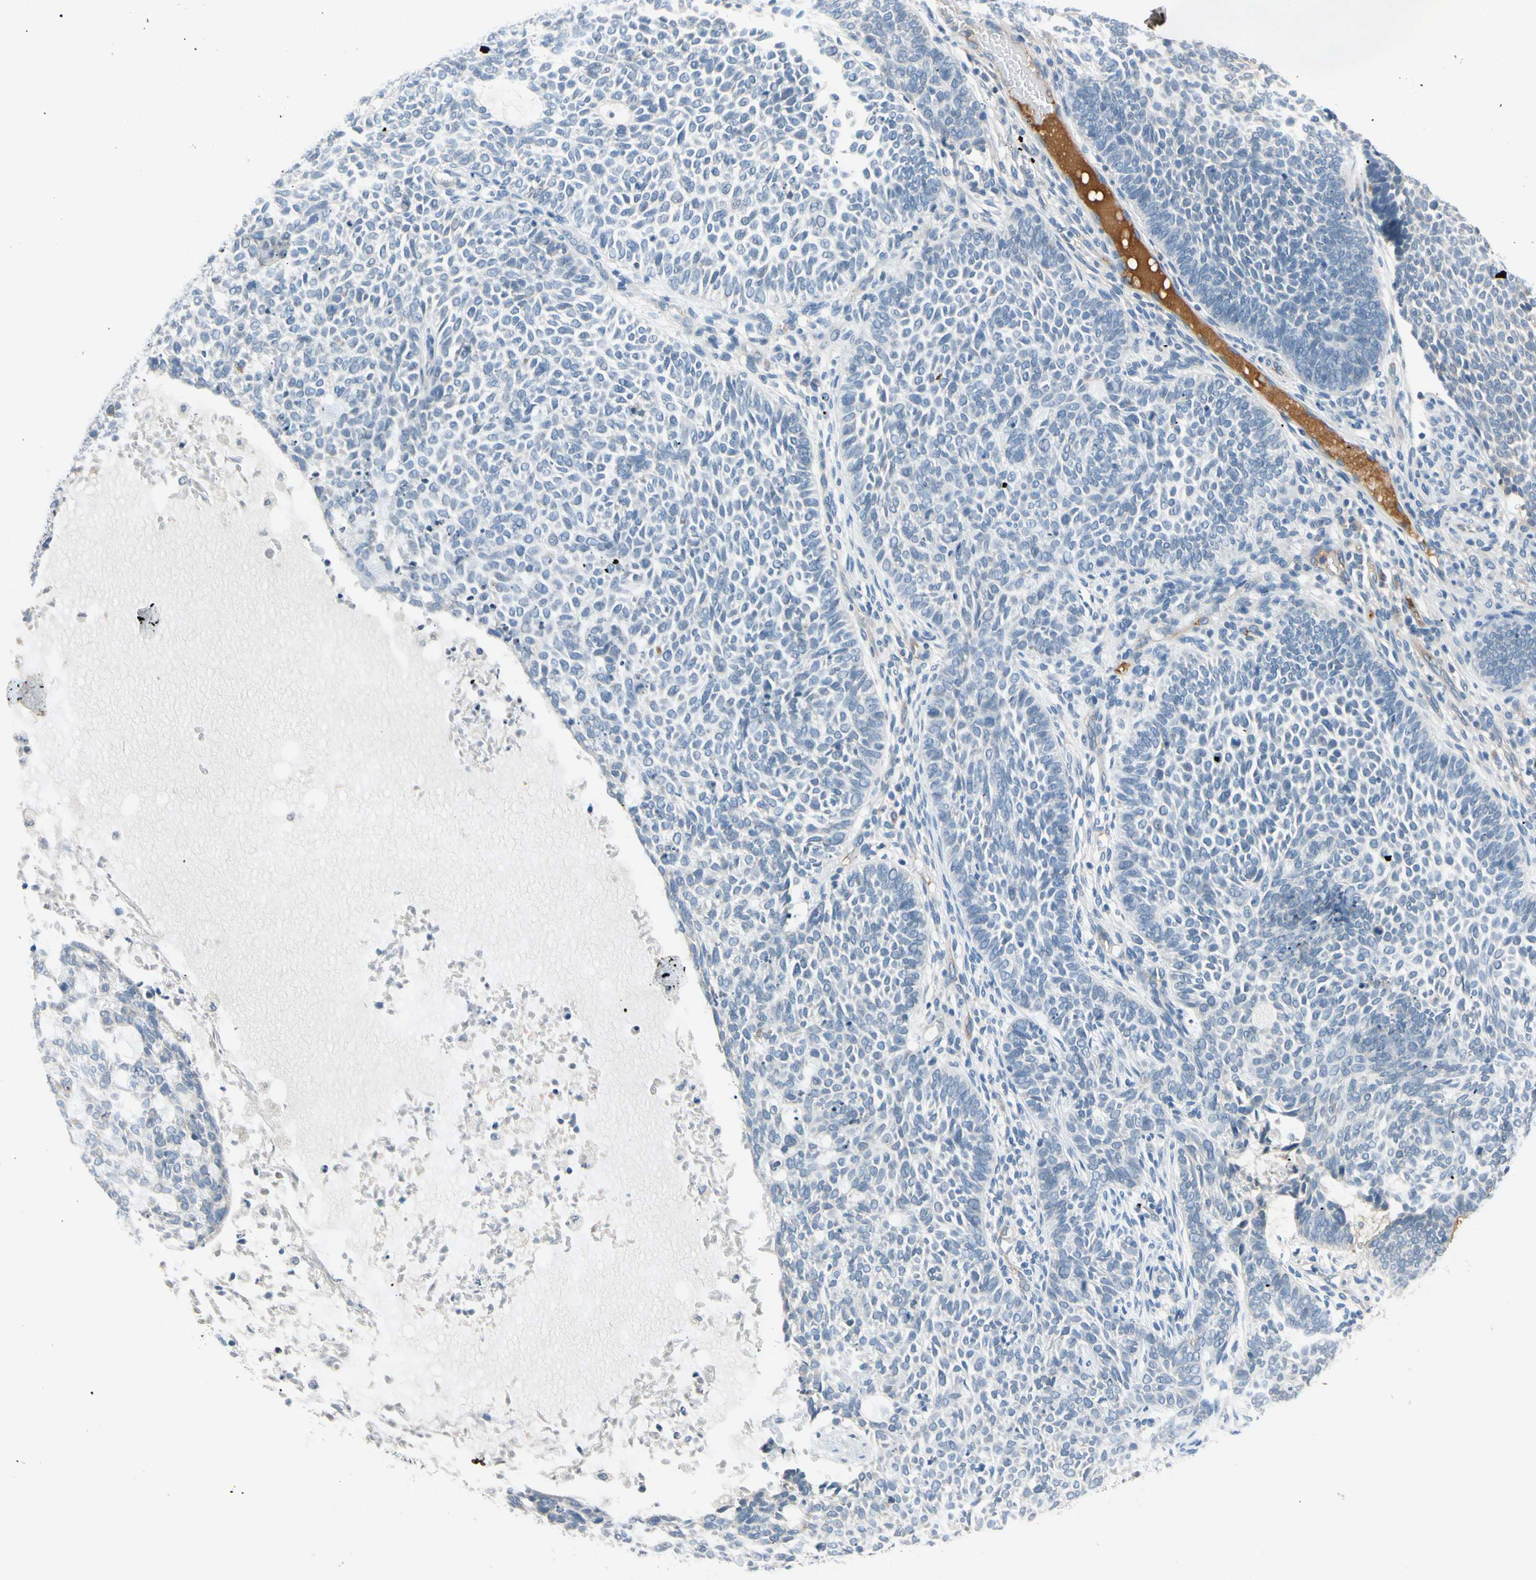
{"staining": {"intensity": "negative", "quantity": "none", "location": "none"}, "tissue": "skin cancer", "cell_type": "Tumor cells", "image_type": "cancer", "snomed": [{"axis": "morphology", "description": "Basal cell carcinoma"}, {"axis": "topography", "description": "Skin"}], "caption": "High power microscopy image of an immunohistochemistry (IHC) micrograph of skin cancer, revealing no significant staining in tumor cells.", "gene": "CNDP1", "patient": {"sex": "male", "age": 87}}